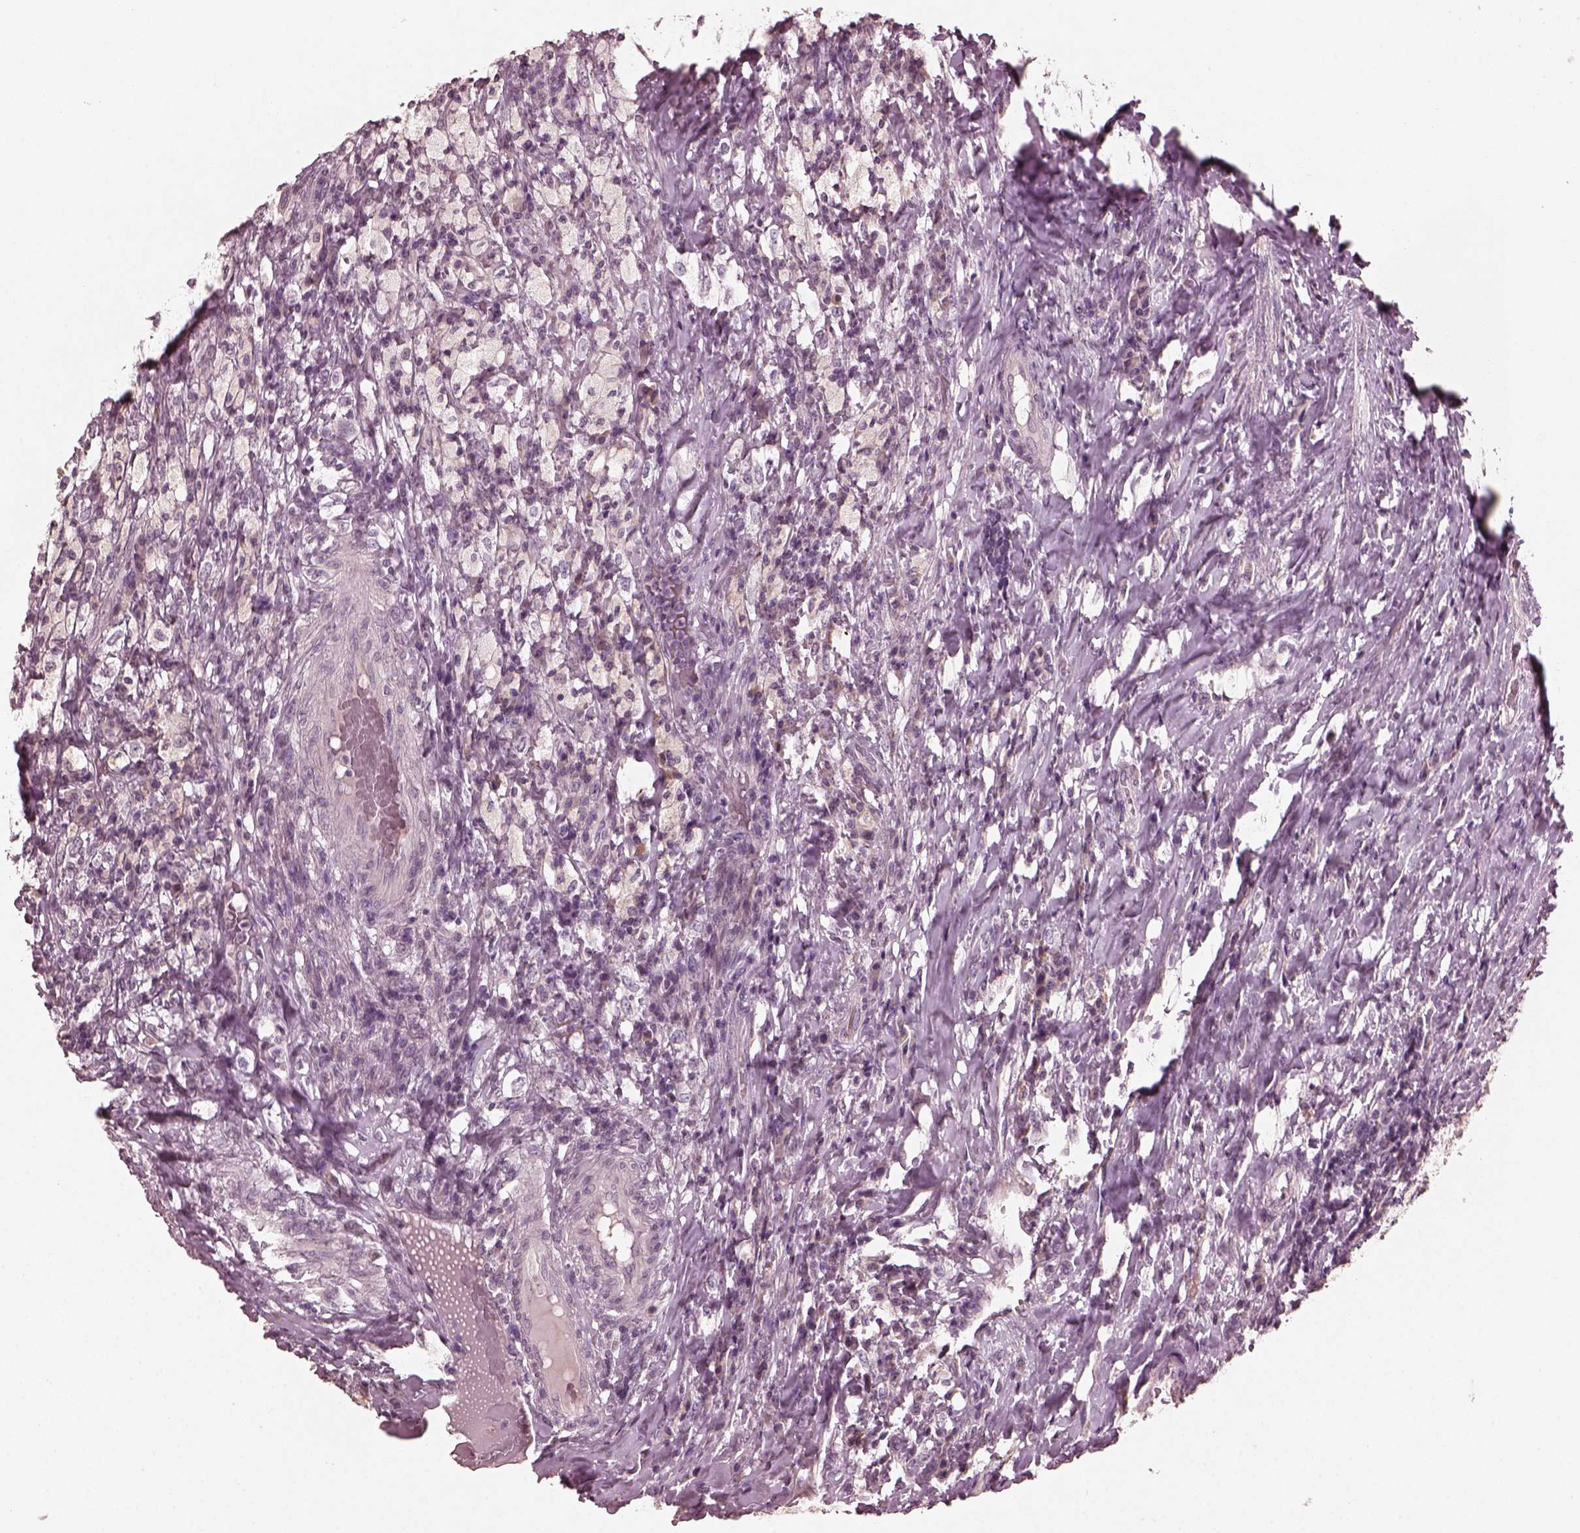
{"staining": {"intensity": "negative", "quantity": "none", "location": "none"}, "tissue": "testis cancer", "cell_type": "Tumor cells", "image_type": "cancer", "snomed": [{"axis": "morphology", "description": "Necrosis, NOS"}, {"axis": "morphology", "description": "Carcinoma, Embryonal, NOS"}, {"axis": "topography", "description": "Testis"}], "caption": "Human embryonal carcinoma (testis) stained for a protein using immunohistochemistry reveals no positivity in tumor cells.", "gene": "RGS7", "patient": {"sex": "male", "age": 19}}